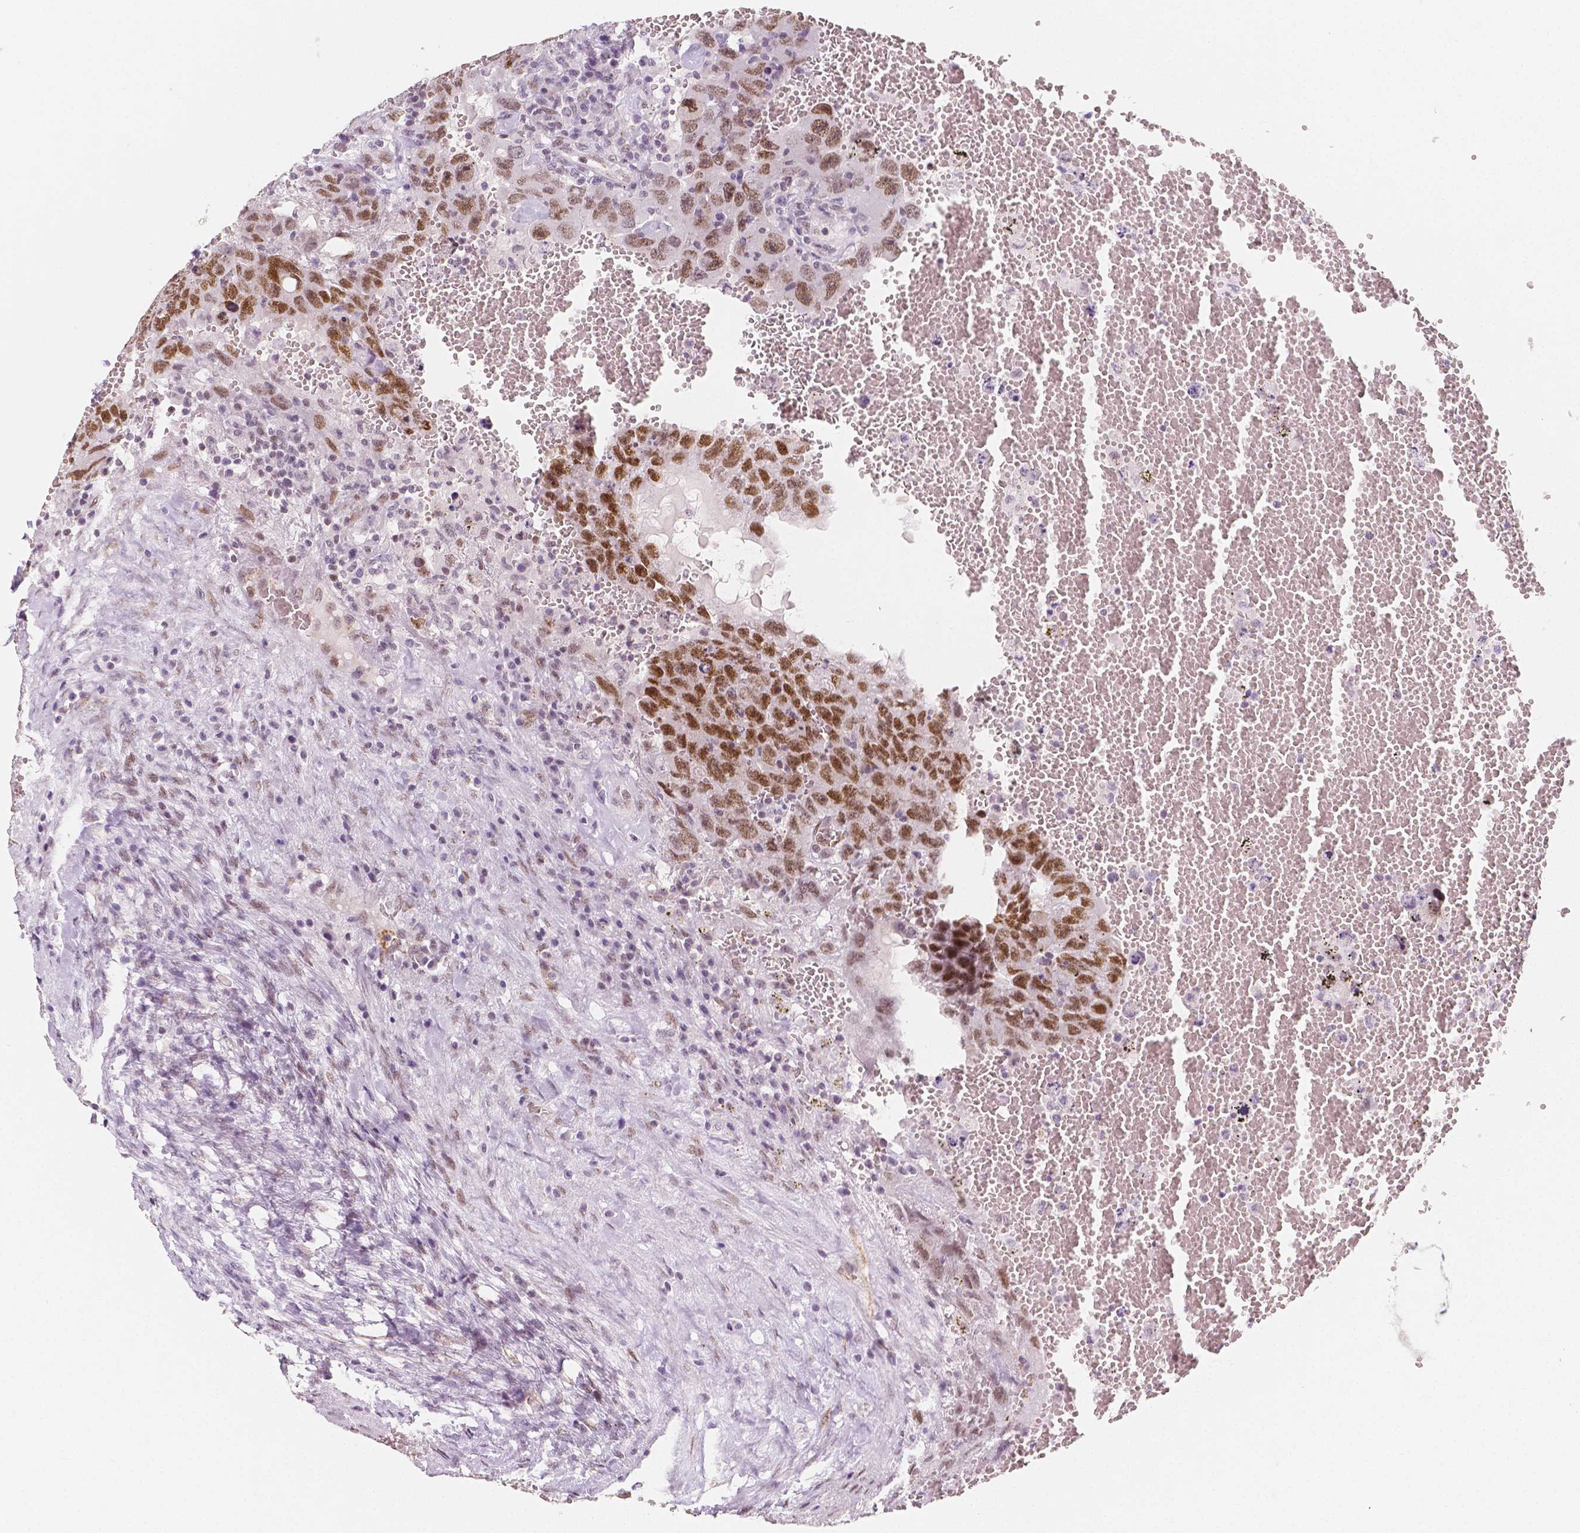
{"staining": {"intensity": "moderate", "quantity": ">75%", "location": "nuclear"}, "tissue": "testis cancer", "cell_type": "Tumor cells", "image_type": "cancer", "snomed": [{"axis": "morphology", "description": "Carcinoma, Embryonal, NOS"}, {"axis": "topography", "description": "Testis"}], "caption": "Protein staining of embryonal carcinoma (testis) tissue displays moderate nuclear positivity in about >75% of tumor cells. The staining was performed using DAB, with brown indicating positive protein expression. Nuclei are stained blue with hematoxylin.", "gene": "KDM5B", "patient": {"sex": "male", "age": 26}}